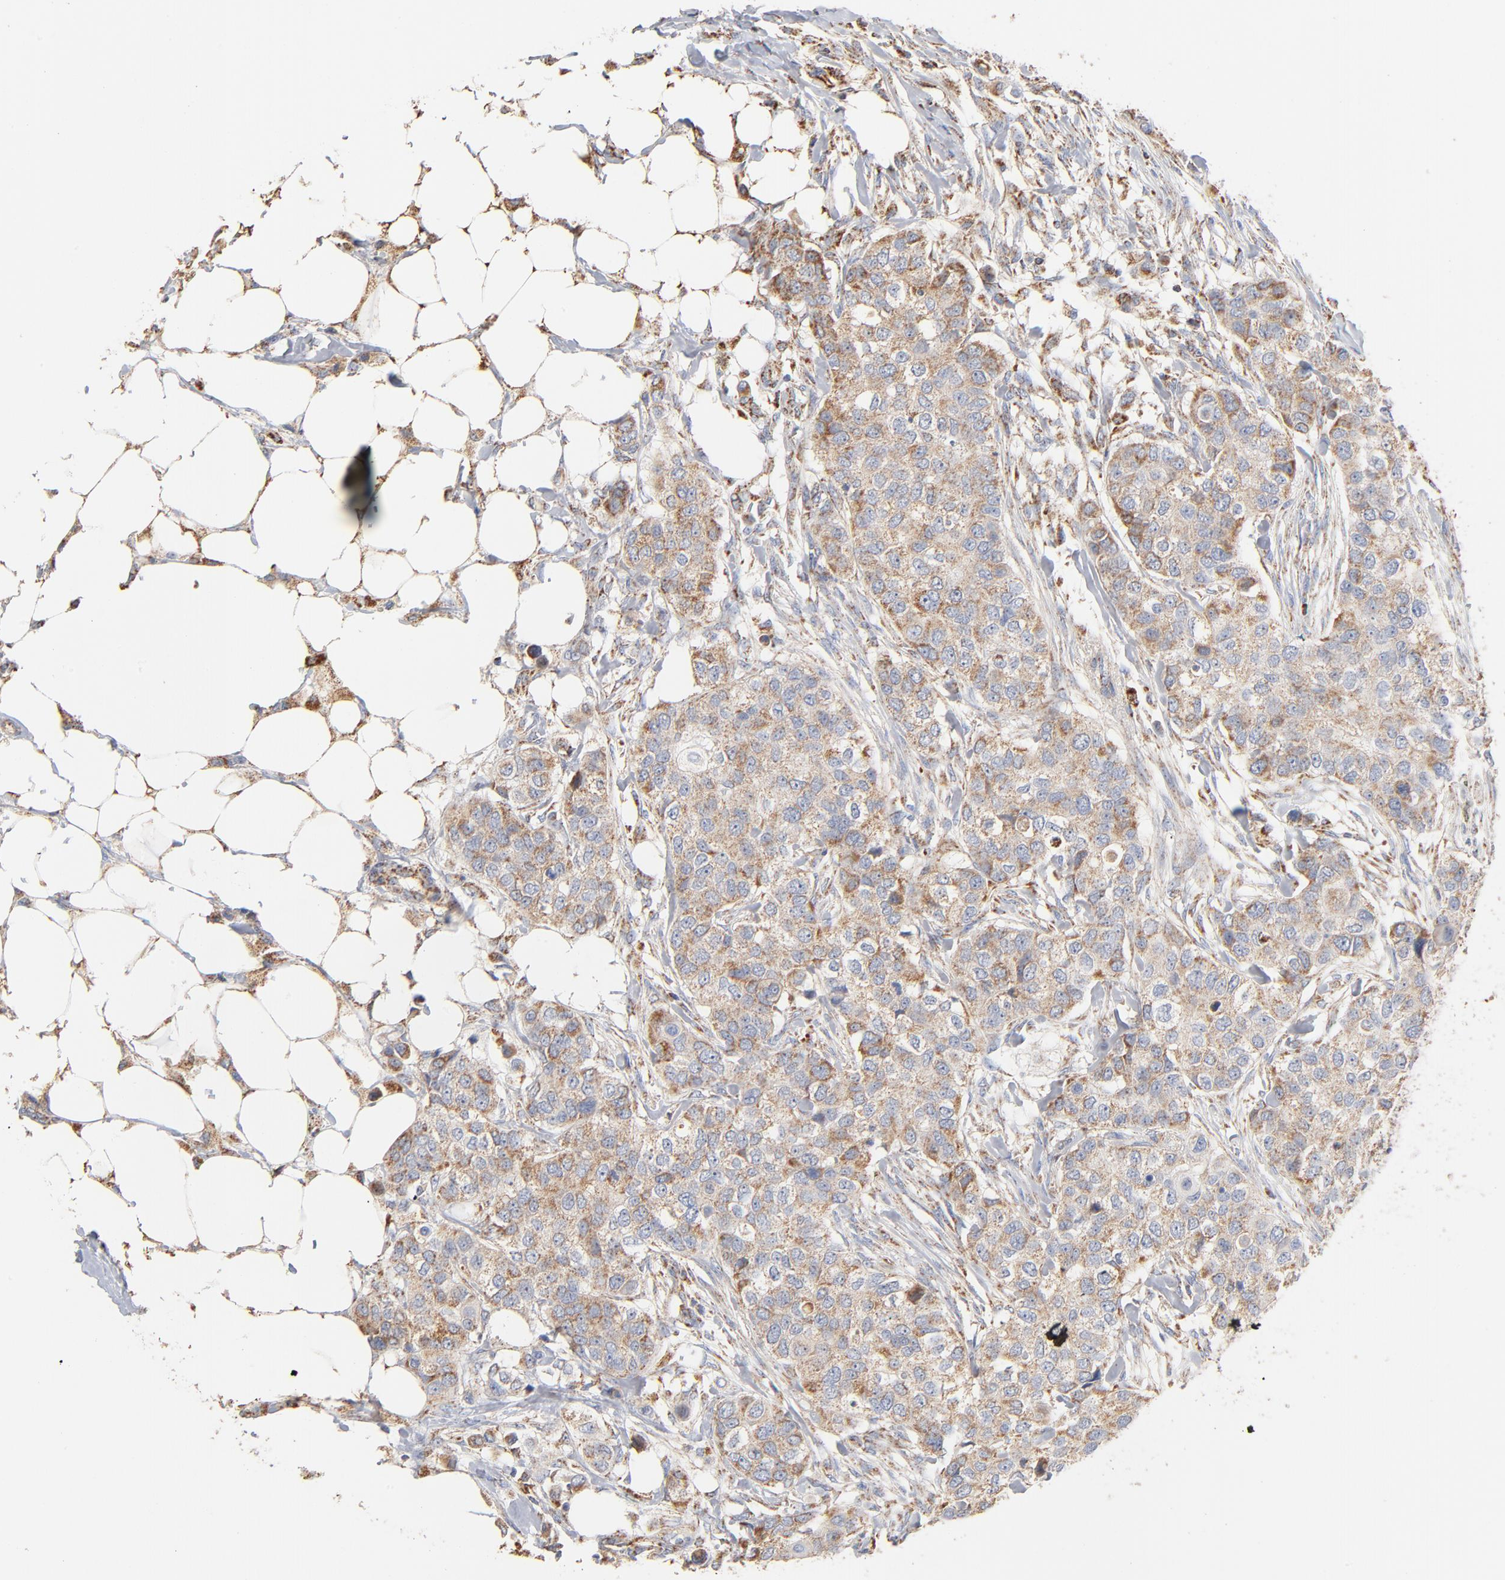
{"staining": {"intensity": "moderate", "quantity": ">75%", "location": "cytoplasmic/membranous"}, "tissue": "breast cancer", "cell_type": "Tumor cells", "image_type": "cancer", "snomed": [{"axis": "morphology", "description": "Normal tissue, NOS"}, {"axis": "morphology", "description": "Duct carcinoma"}, {"axis": "topography", "description": "Breast"}], "caption": "High-power microscopy captured an immunohistochemistry (IHC) micrograph of invasive ductal carcinoma (breast), revealing moderate cytoplasmic/membranous staining in approximately >75% of tumor cells. The staining was performed using DAB (3,3'-diaminobenzidine) to visualize the protein expression in brown, while the nuclei were stained in blue with hematoxylin (Magnification: 20x).", "gene": "UQCRC1", "patient": {"sex": "female", "age": 49}}